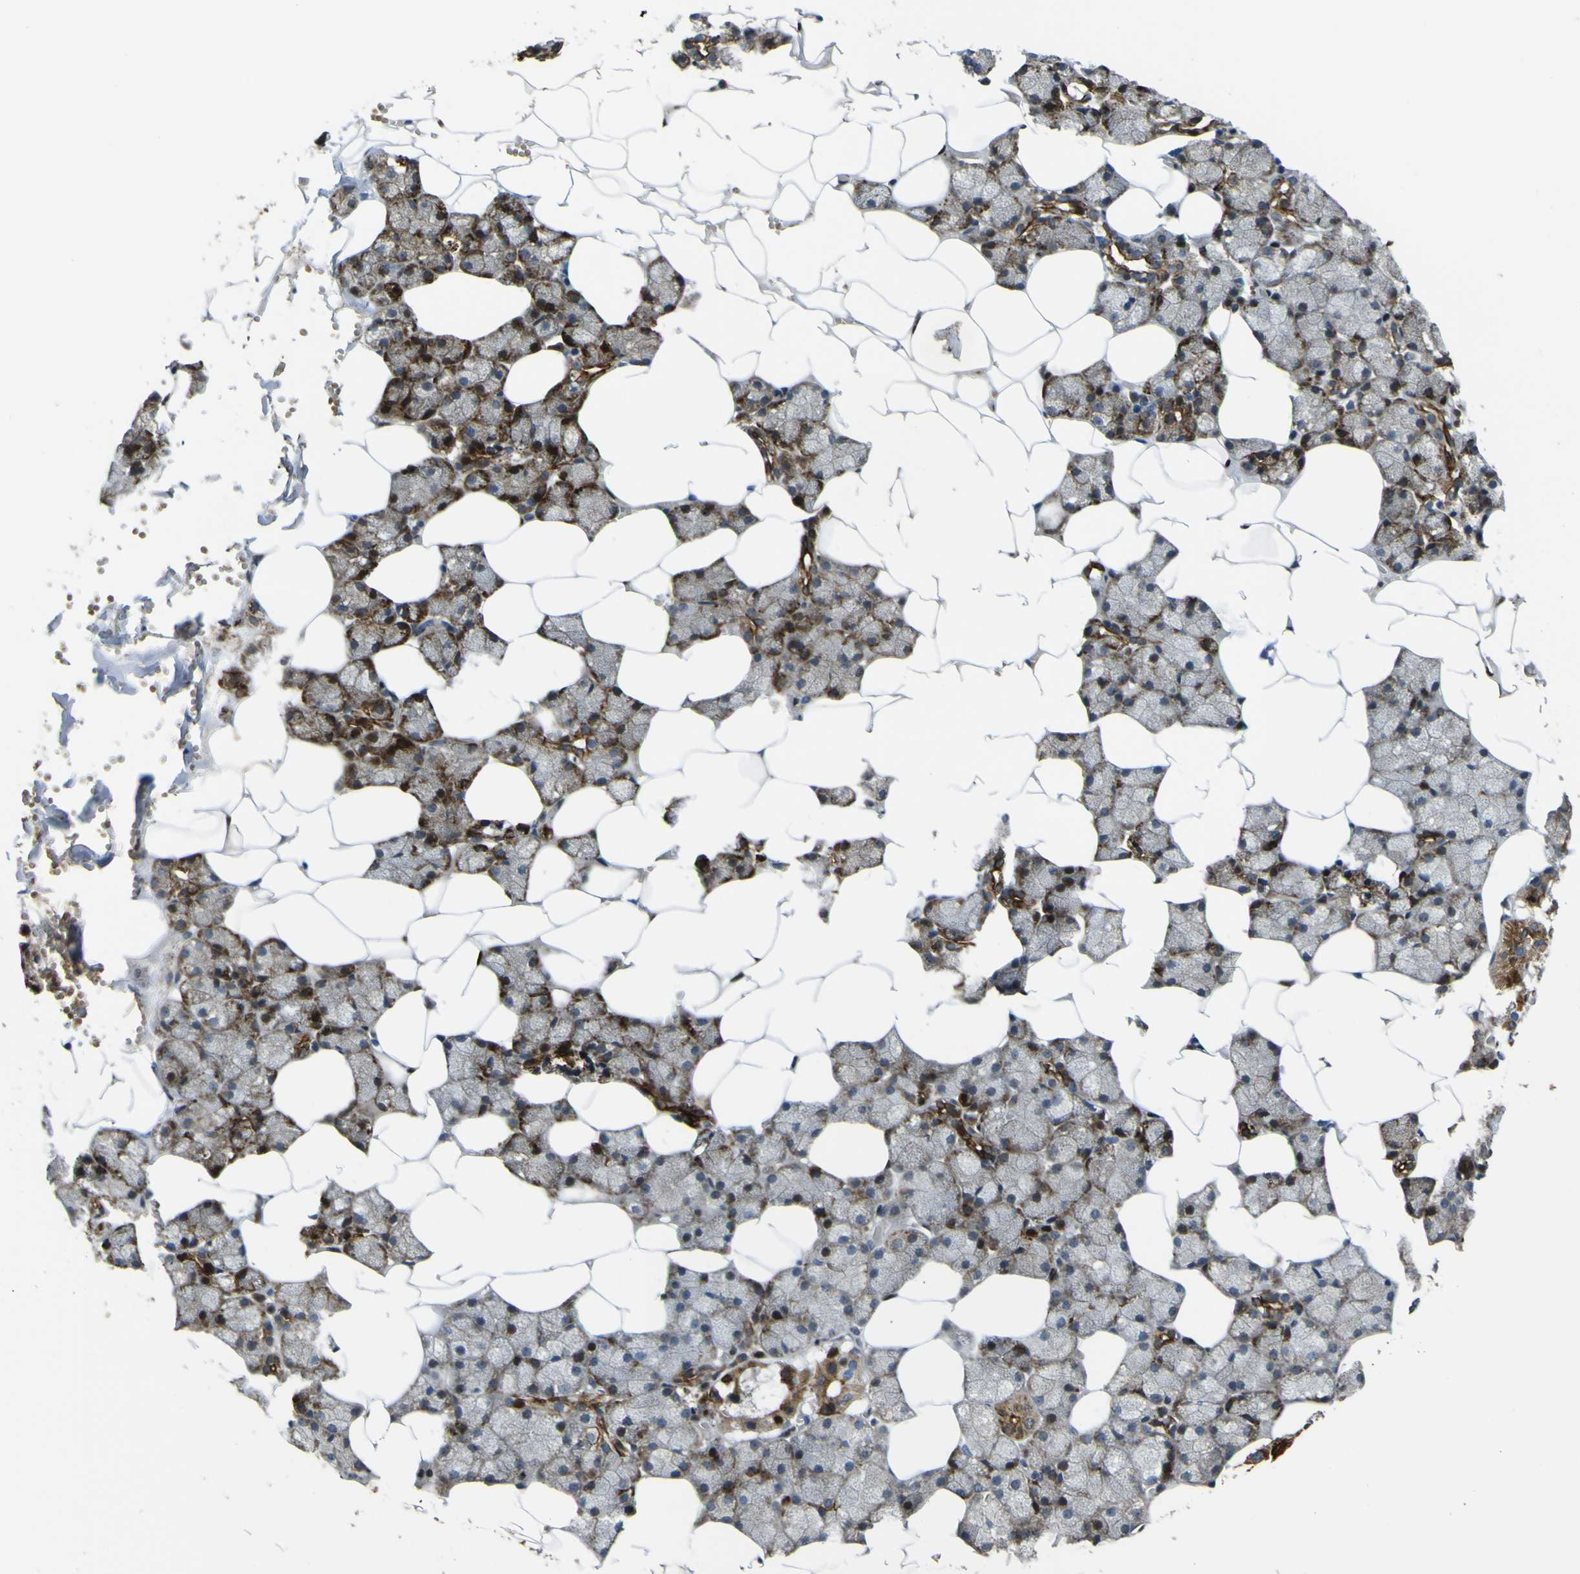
{"staining": {"intensity": "strong", "quantity": ">75%", "location": "cytoplasmic/membranous"}, "tissue": "salivary gland", "cell_type": "Glandular cells", "image_type": "normal", "snomed": [{"axis": "morphology", "description": "Normal tissue, NOS"}, {"axis": "topography", "description": "Salivary gland"}], "caption": "Salivary gland stained with DAB immunohistochemistry displays high levels of strong cytoplasmic/membranous expression in about >75% of glandular cells.", "gene": "LBHD1", "patient": {"sex": "male", "age": 62}}